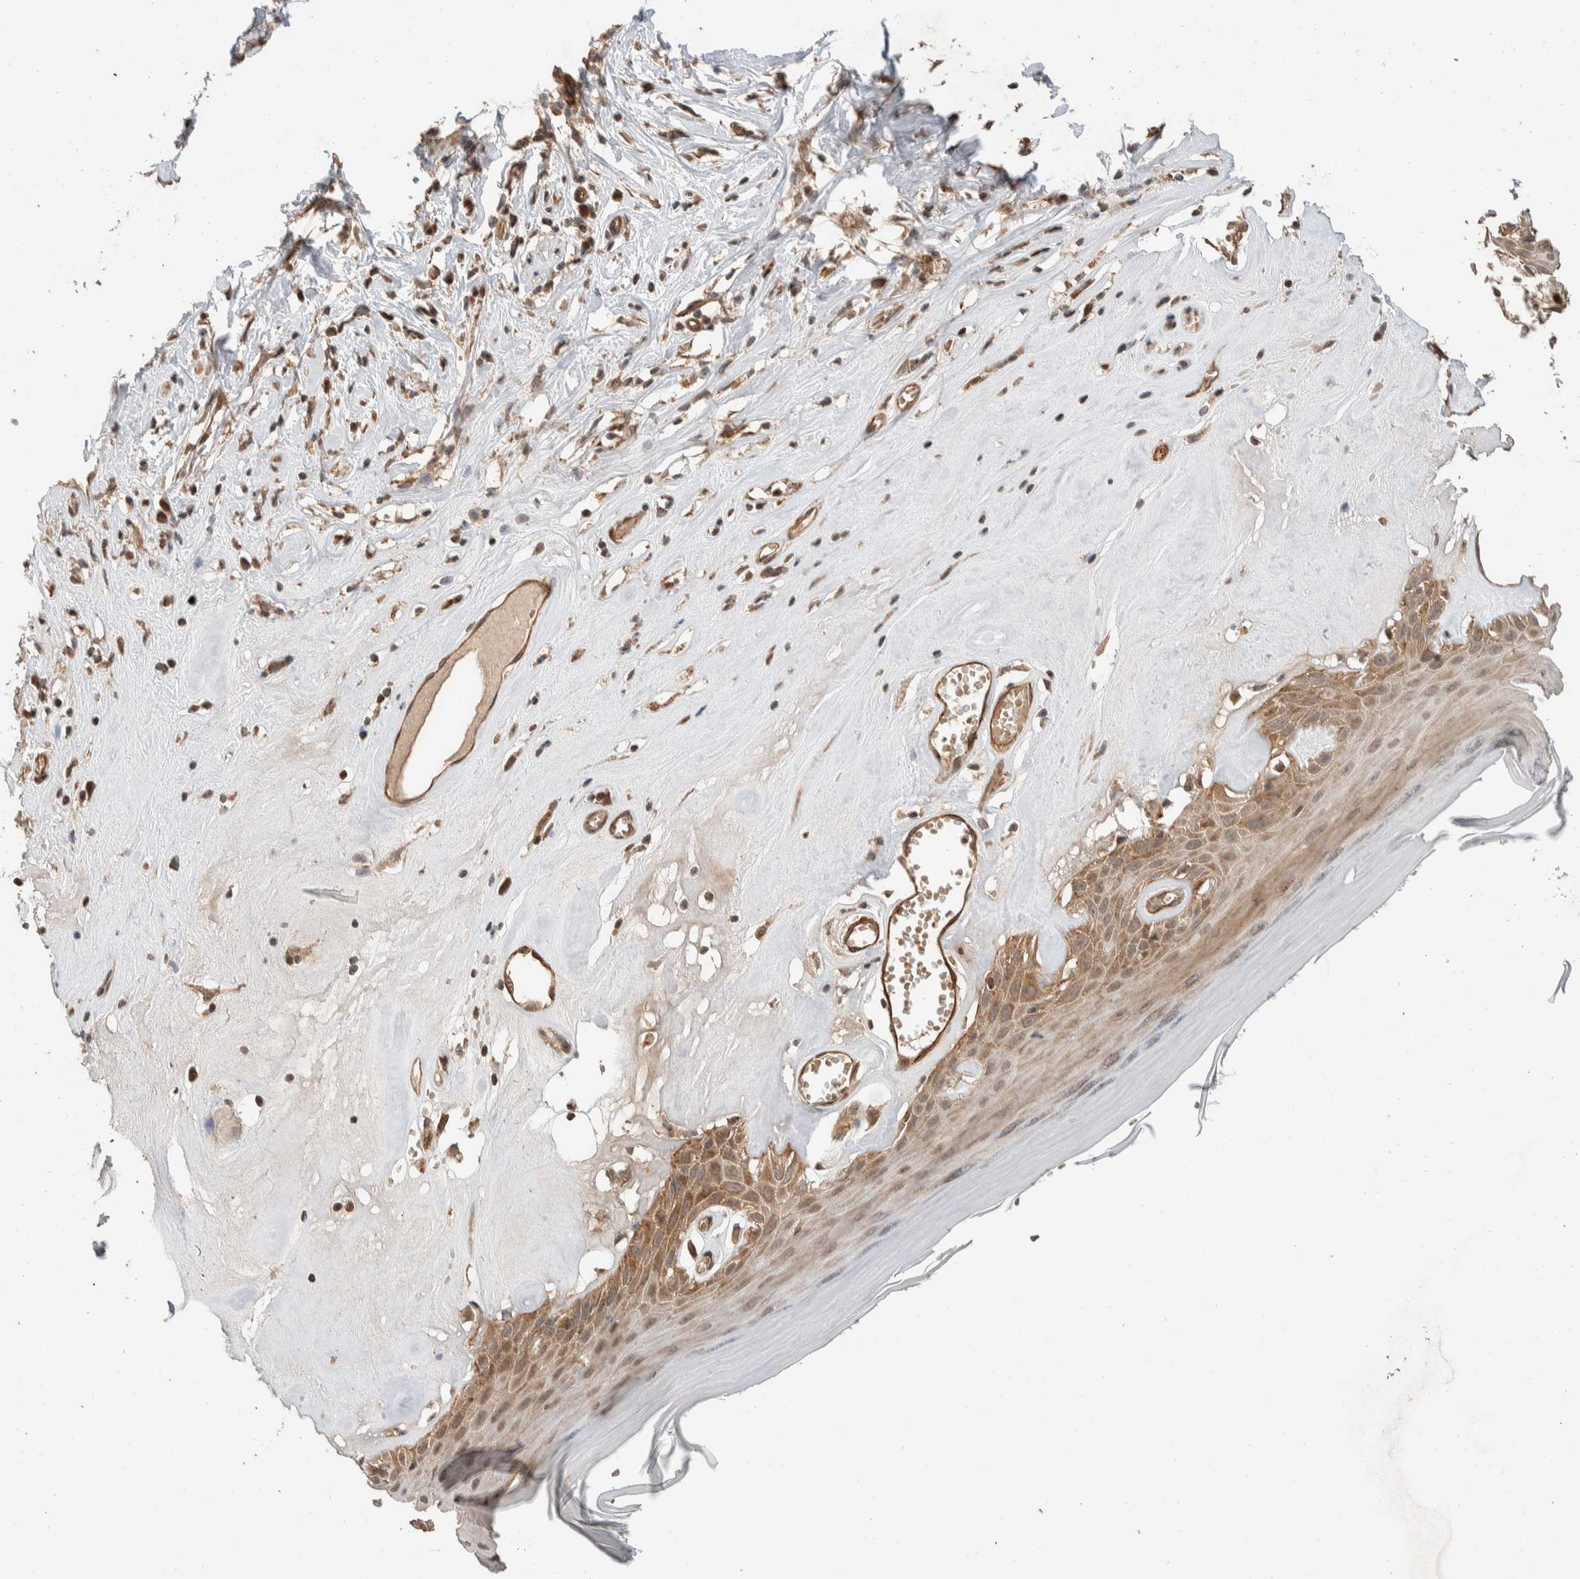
{"staining": {"intensity": "moderate", "quantity": ">75%", "location": "cytoplasmic/membranous"}, "tissue": "skin", "cell_type": "Epidermal cells", "image_type": "normal", "snomed": [{"axis": "morphology", "description": "Normal tissue, NOS"}, {"axis": "morphology", "description": "Inflammation, NOS"}, {"axis": "topography", "description": "Vulva"}], "caption": "Skin stained with IHC shows moderate cytoplasmic/membranous positivity in about >75% of epidermal cells. The staining was performed using DAB, with brown indicating positive protein expression. Nuclei are stained blue with hematoxylin.", "gene": "ERC1", "patient": {"sex": "female", "age": 84}}